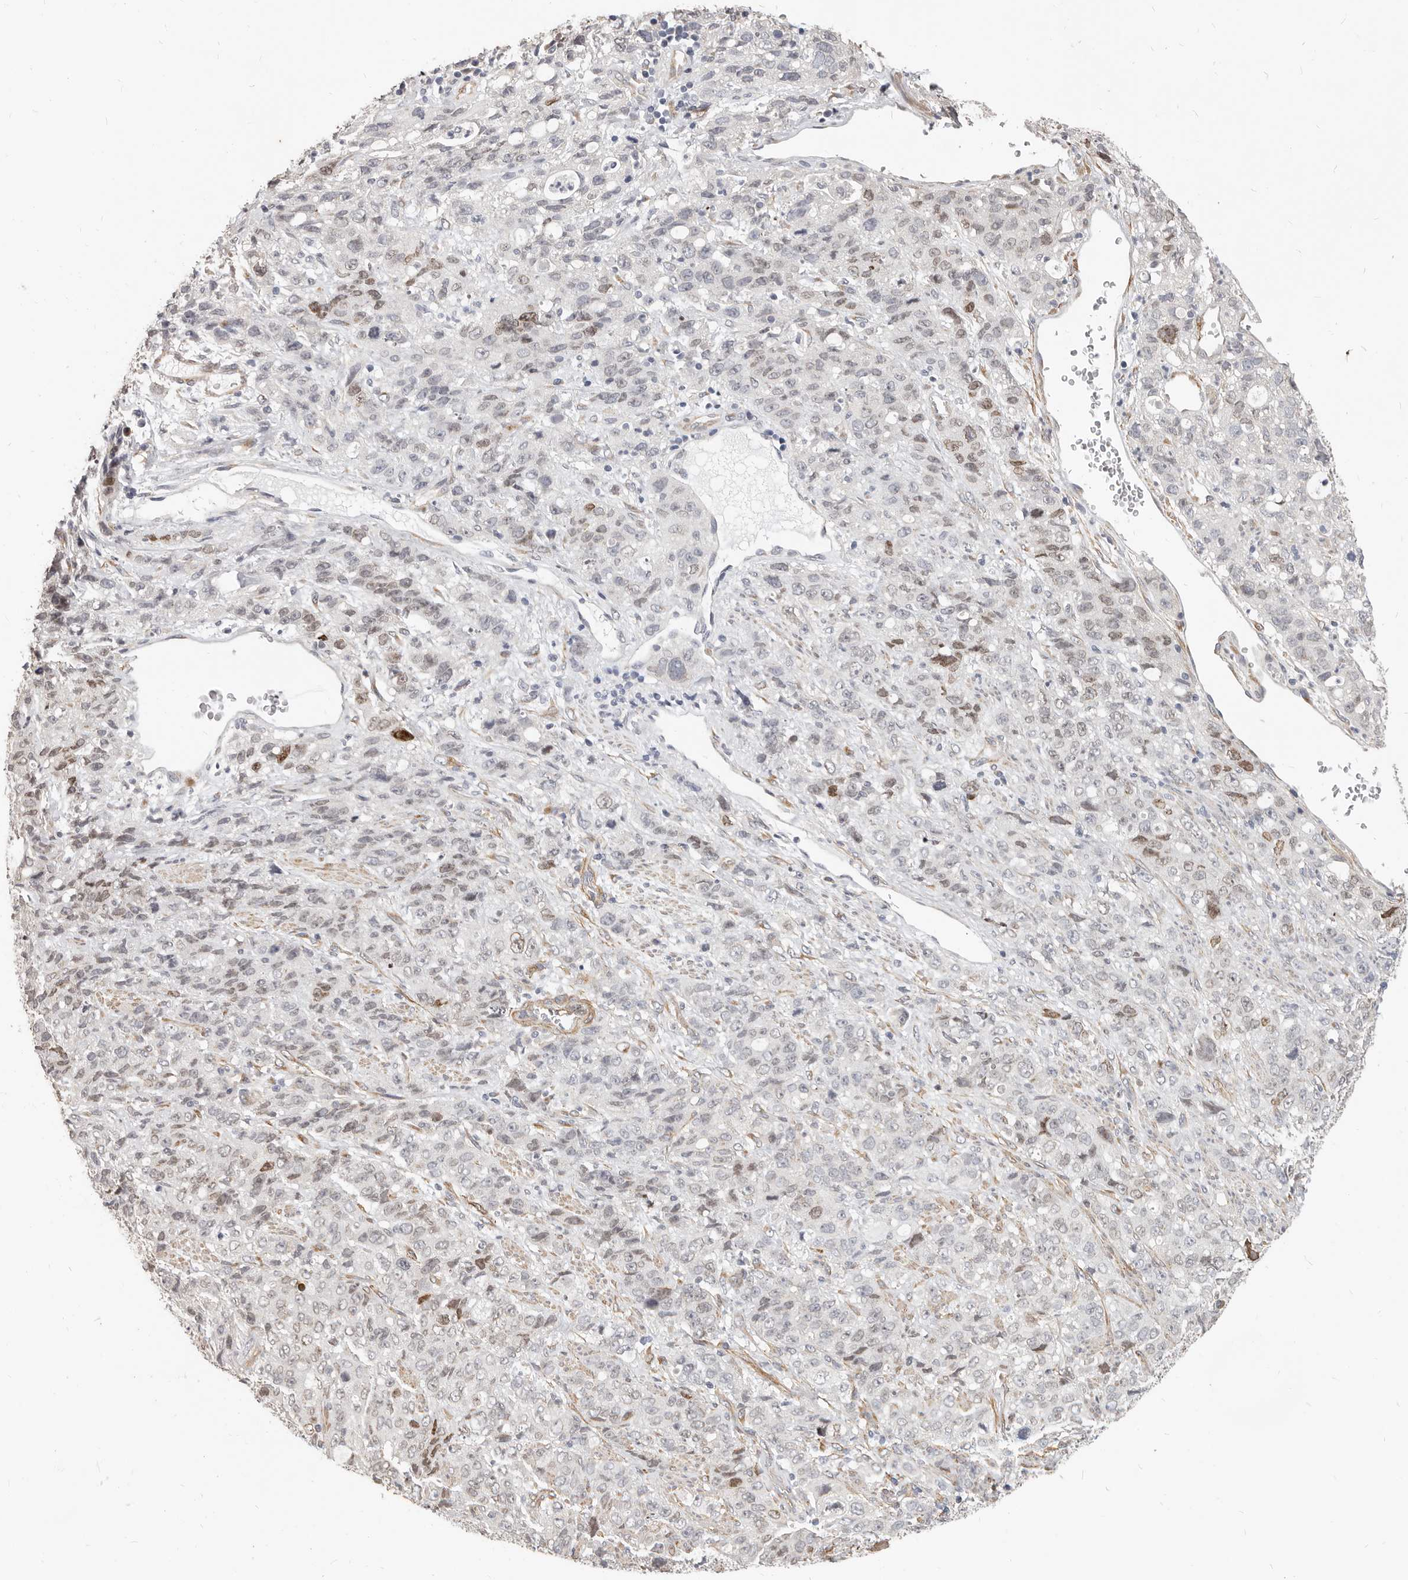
{"staining": {"intensity": "moderate", "quantity": "<25%", "location": "cytoplasmic/membranous,nuclear"}, "tissue": "stomach cancer", "cell_type": "Tumor cells", "image_type": "cancer", "snomed": [{"axis": "morphology", "description": "Adenocarcinoma, NOS"}, {"axis": "topography", "description": "Stomach"}], "caption": "Immunohistochemistry (IHC) of adenocarcinoma (stomach) reveals low levels of moderate cytoplasmic/membranous and nuclear expression in about <25% of tumor cells. The protein of interest is stained brown, and the nuclei are stained in blue (DAB (3,3'-diaminobenzidine) IHC with brightfield microscopy, high magnification).", "gene": "RABAC1", "patient": {"sex": "male", "age": 48}}